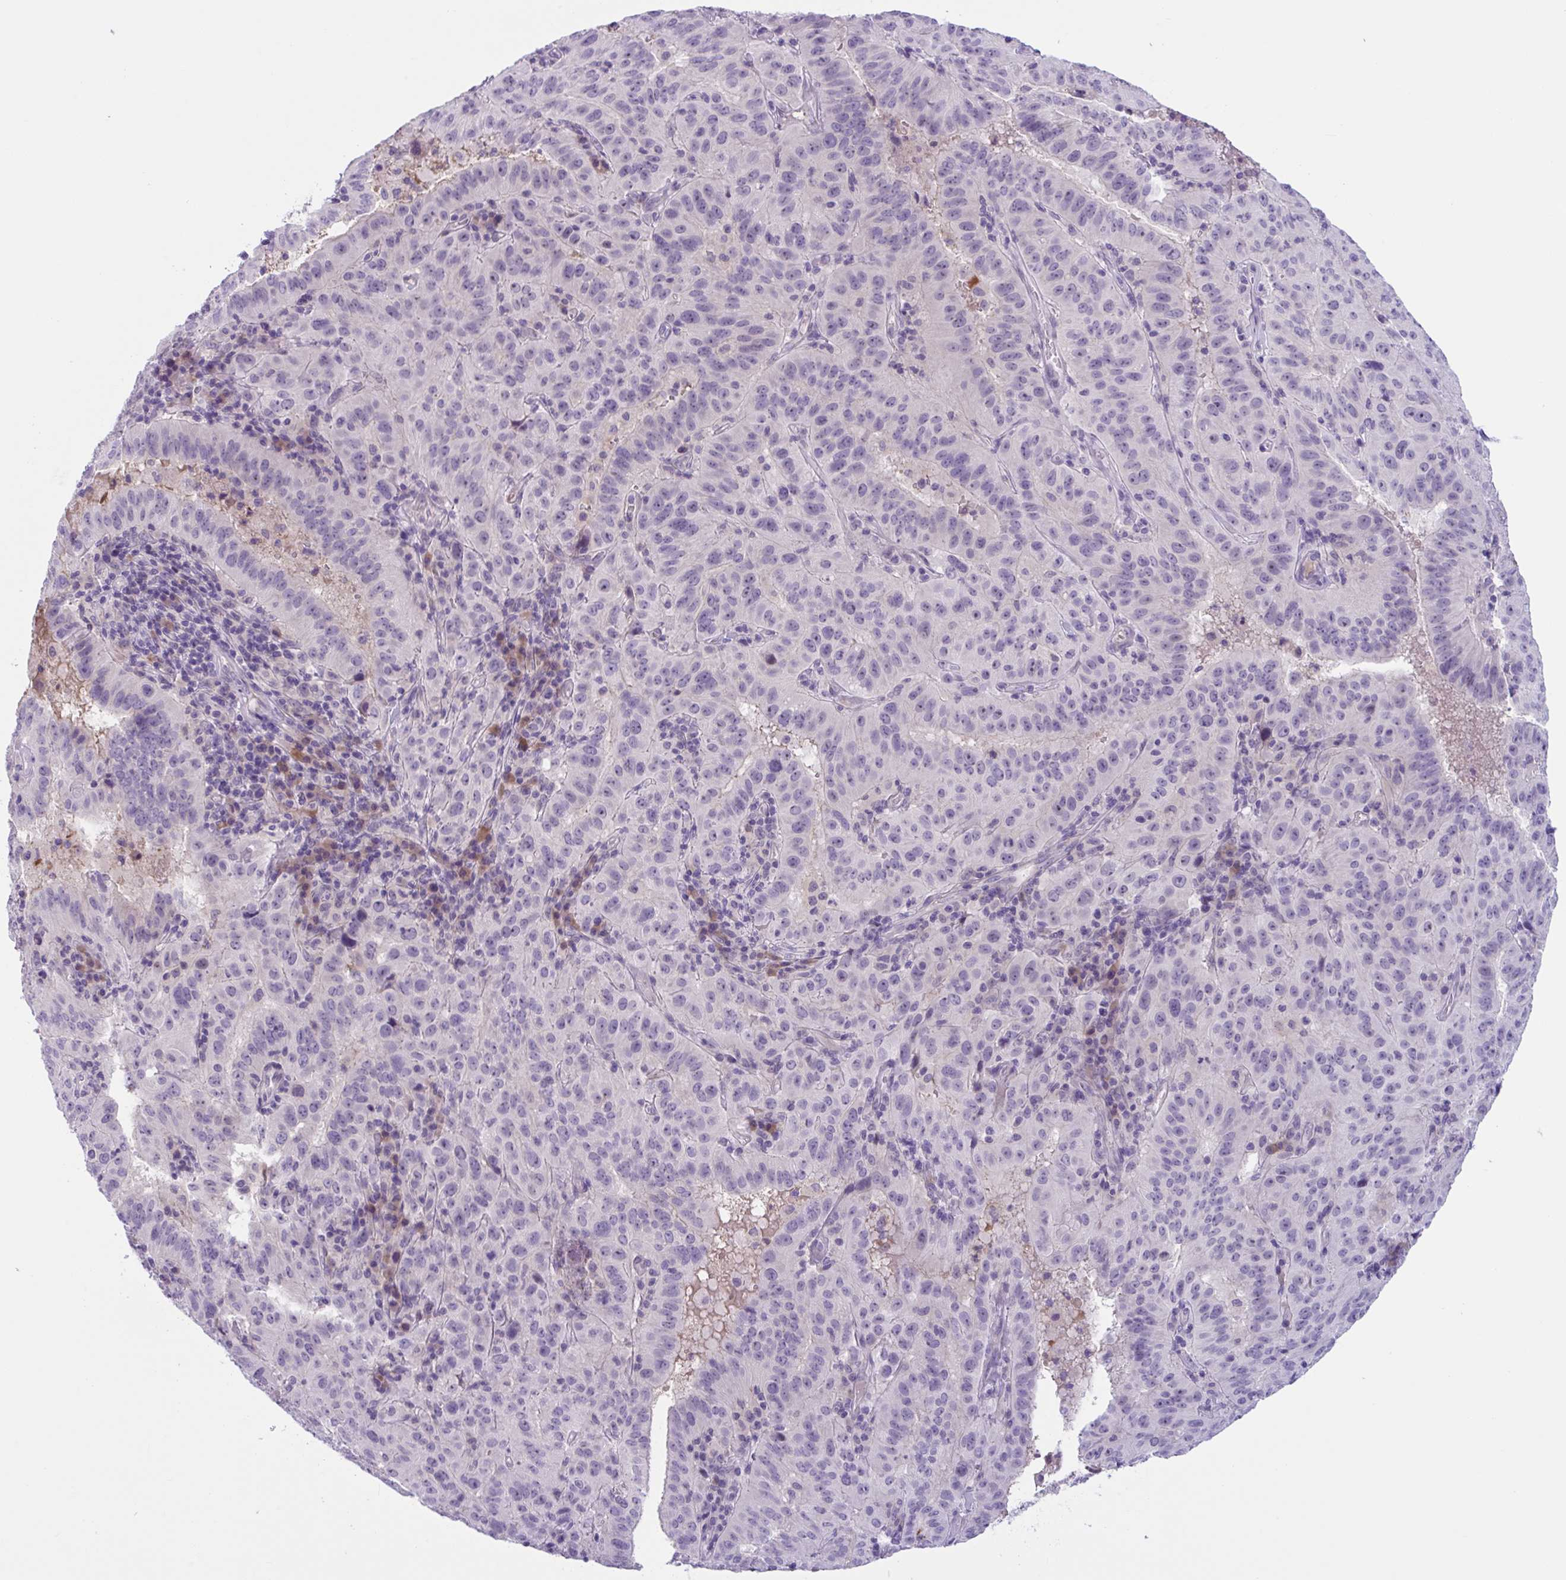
{"staining": {"intensity": "negative", "quantity": "none", "location": "none"}, "tissue": "pancreatic cancer", "cell_type": "Tumor cells", "image_type": "cancer", "snomed": [{"axis": "morphology", "description": "Adenocarcinoma, NOS"}, {"axis": "topography", "description": "Pancreas"}], "caption": "This is an immunohistochemistry (IHC) histopathology image of pancreatic adenocarcinoma. There is no positivity in tumor cells.", "gene": "WNT9B", "patient": {"sex": "male", "age": 63}}